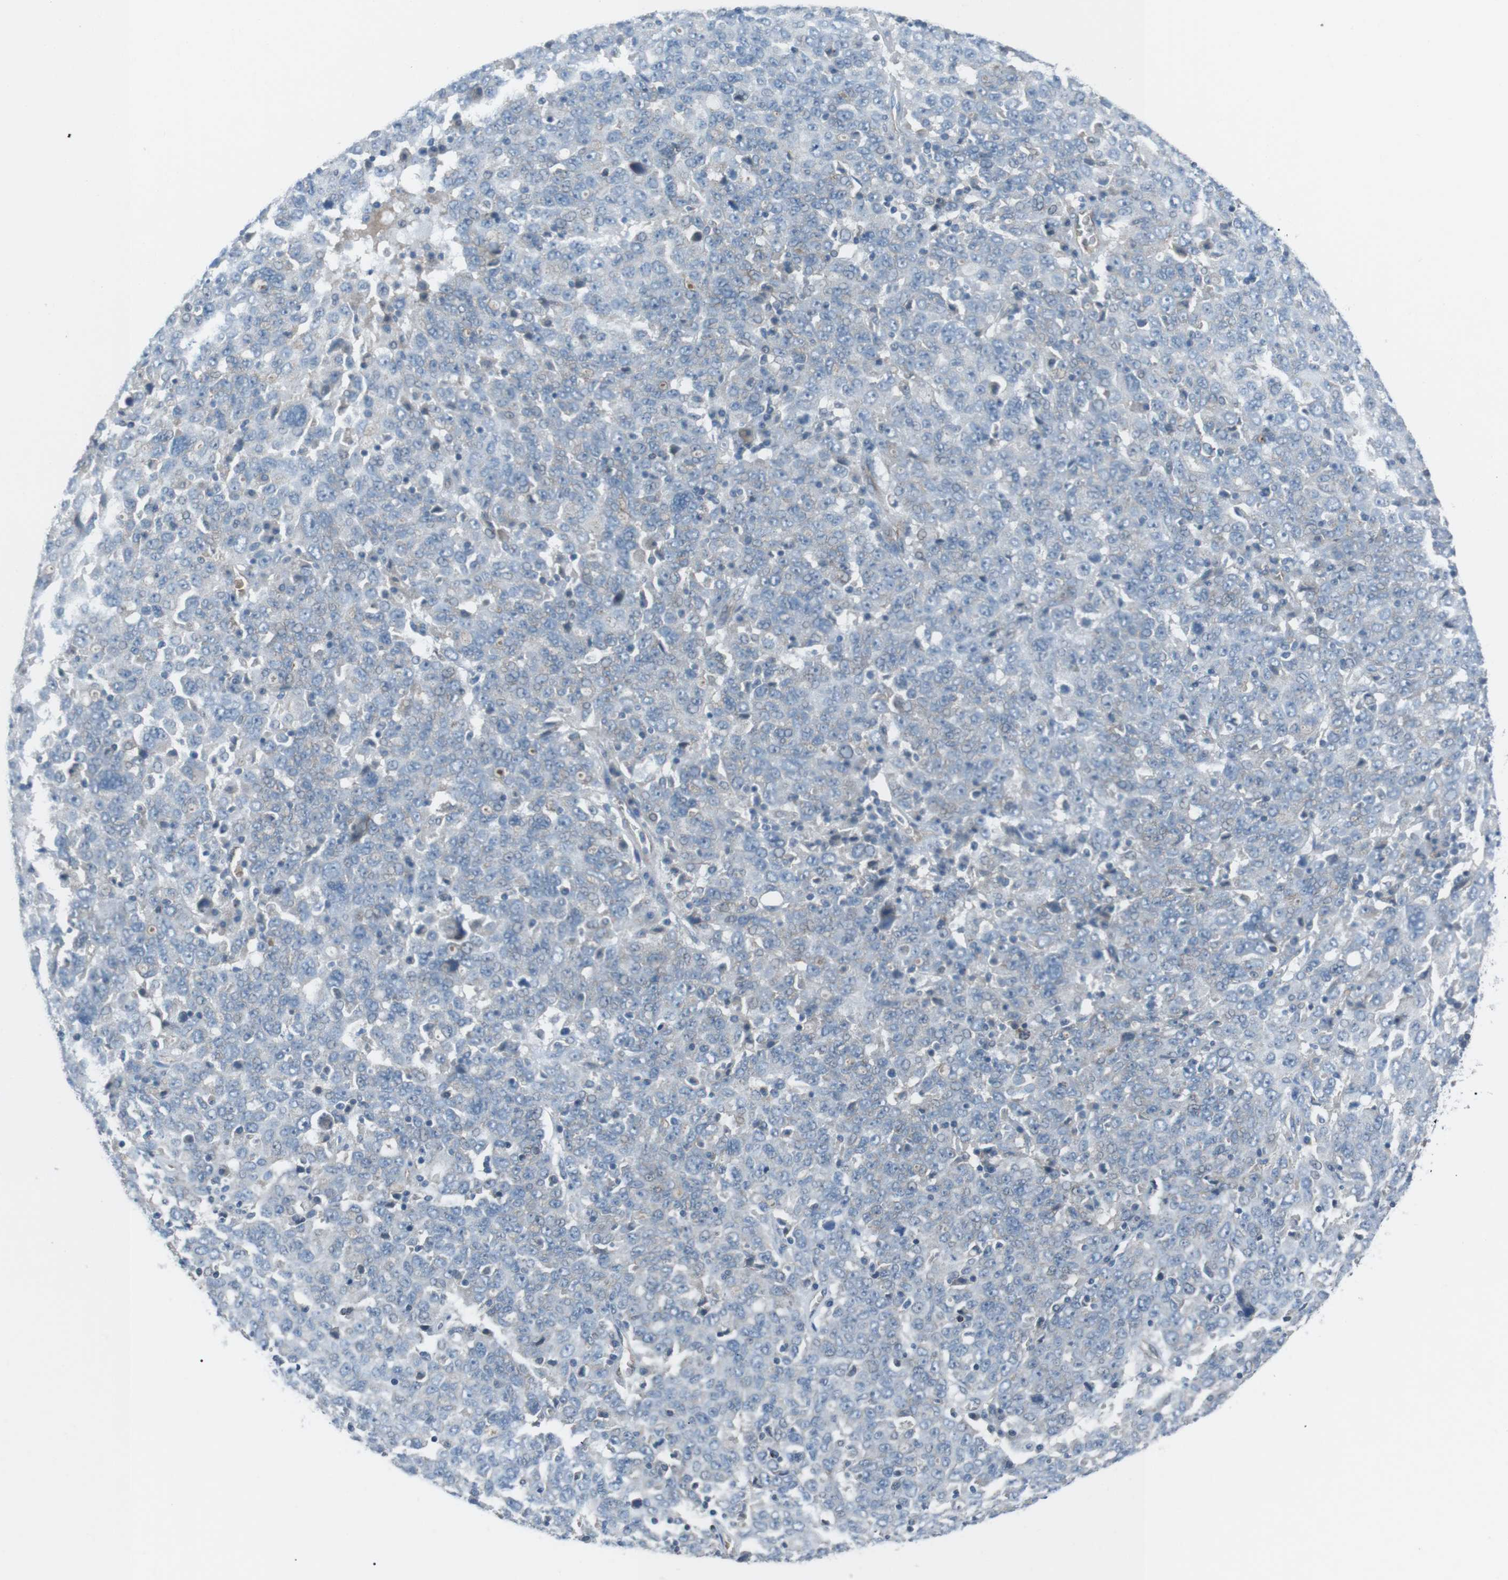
{"staining": {"intensity": "negative", "quantity": "none", "location": "none"}, "tissue": "ovarian cancer", "cell_type": "Tumor cells", "image_type": "cancer", "snomed": [{"axis": "morphology", "description": "Carcinoma, endometroid"}, {"axis": "topography", "description": "Ovary"}], "caption": "Ovarian endometroid carcinoma was stained to show a protein in brown. There is no significant positivity in tumor cells.", "gene": "SPTA1", "patient": {"sex": "female", "age": 62}}